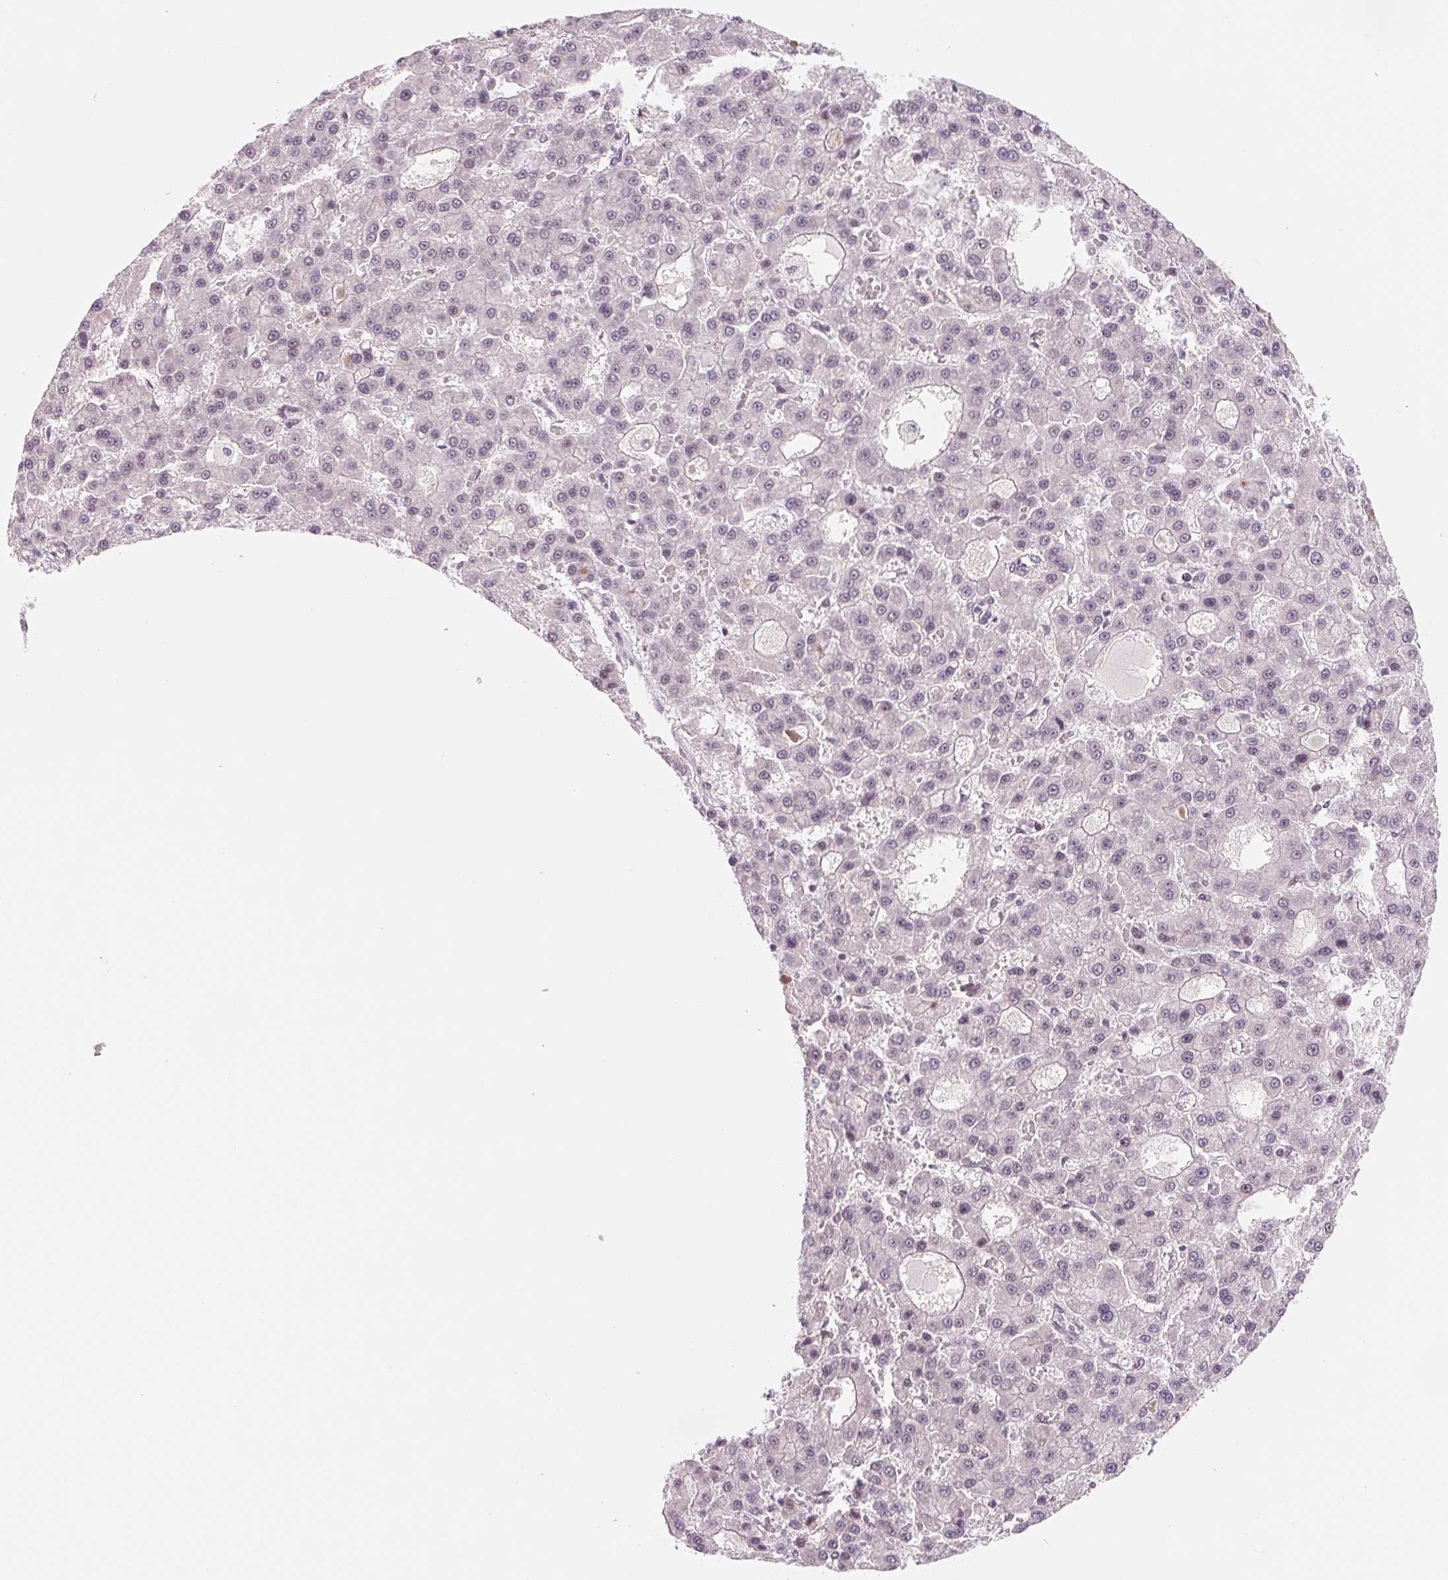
{"staining": {"intensity": "negative", "quantity": "none", "location": "none"}, "tissue": "liver cancer", "cell_type": "Tumor cells", "image_type": "cancer", "snomed": [{"axis": "morphology", "description": "Carcinoma, Hepatocellular, NOS"}, {"axis": "topography", "description": "Liver"}], "caption": "This is an IHC photomicrograph of human hepatocellular carcinoma (liver). There is no positivity in tumor cells.", "gene": "DNAJB6", "patient": {"sex": "male", "age": 70}}